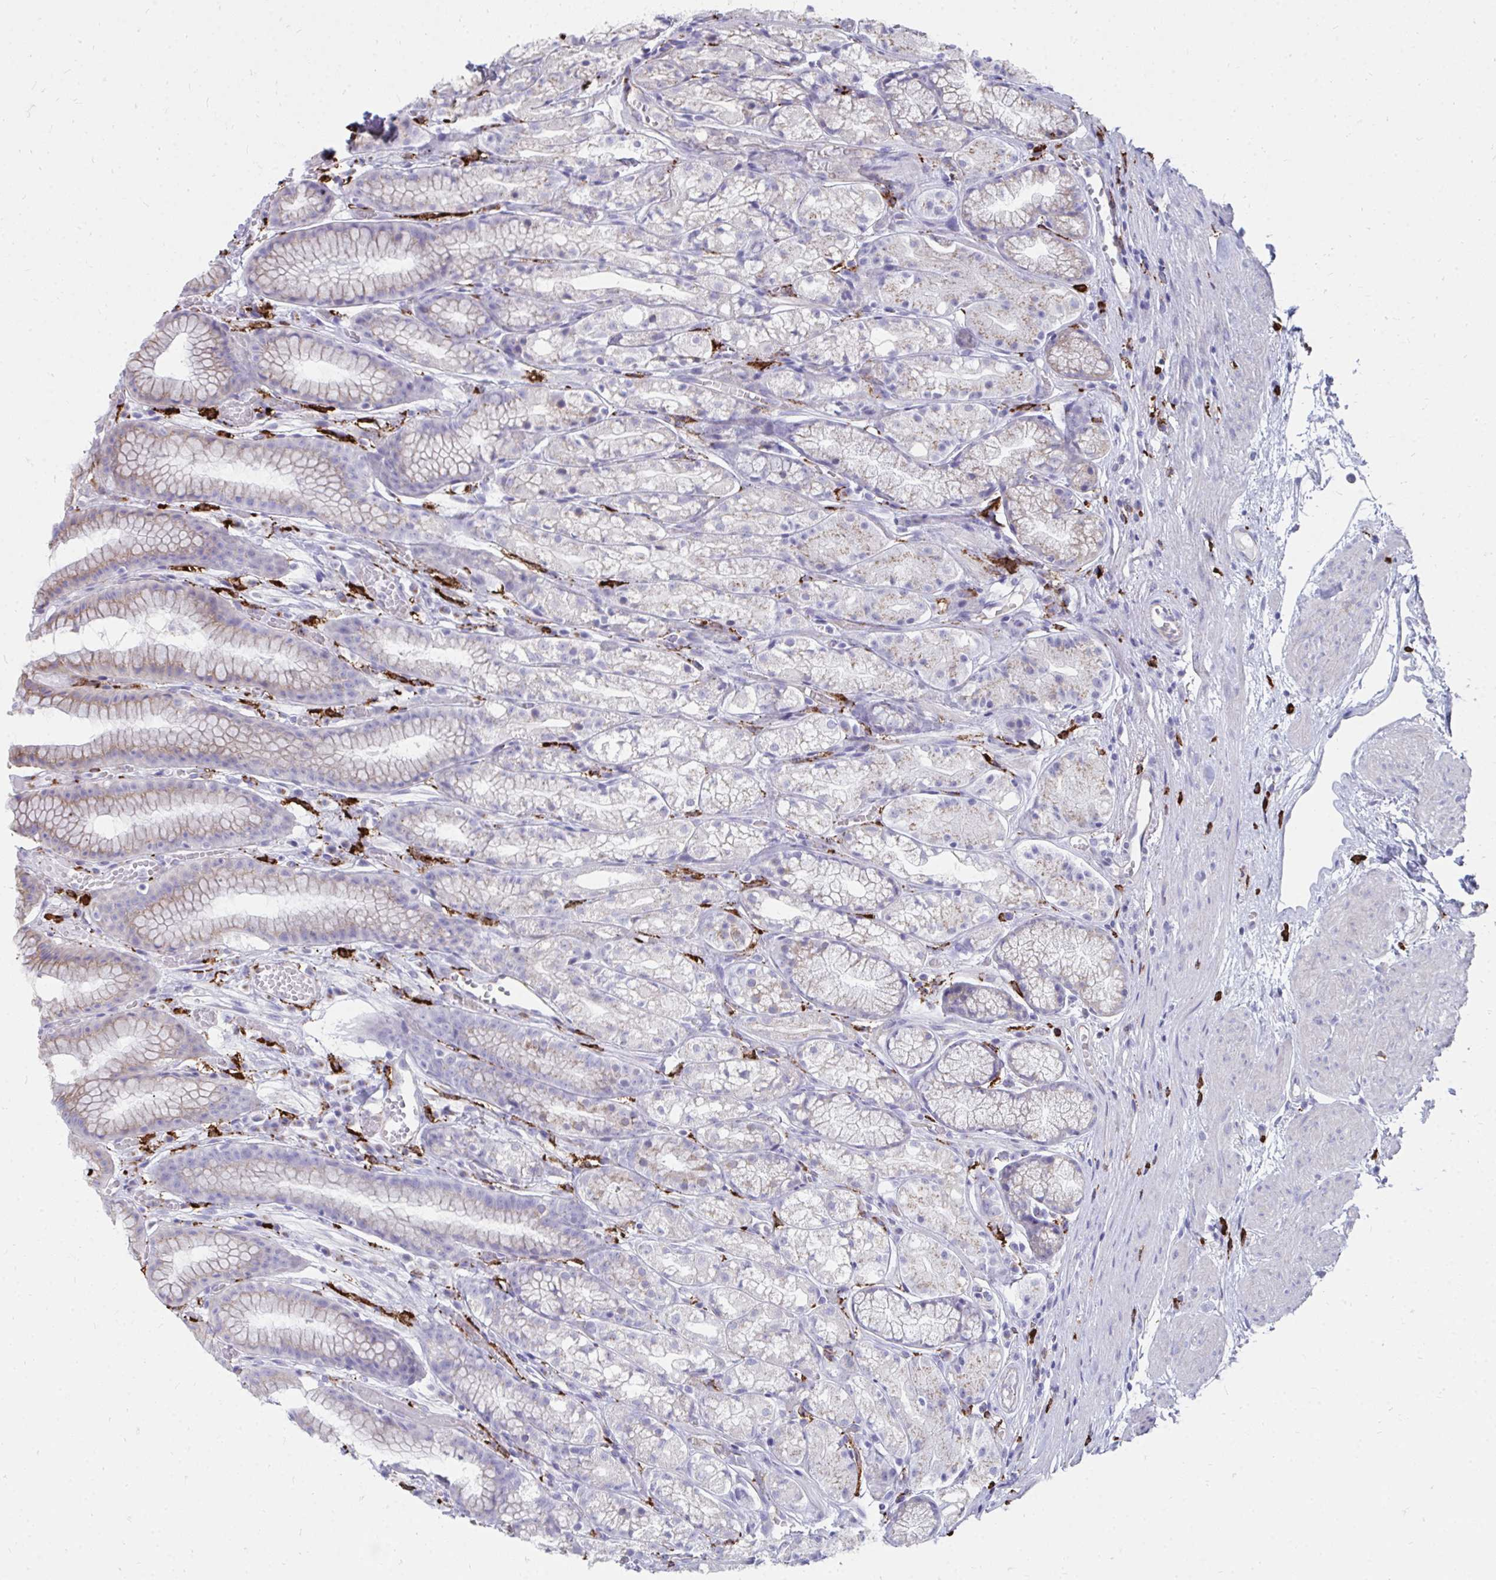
{"staining": {"intensity": "weak", "quantity": "25%-75%", "location": "cytoplasmic/membranous"}, "tissue": "stomach", "cell_type": "Glandular cells", "image_type": "normal", "snomed": [{"axis": "morphology", "description": "Normal tissue, NOS"}, {"axis": "topography", "description": "Smooth muscle"}, {"axis": "topography", "description": "Stomach"}], "caption": "About 25%-75% of glandular cells in unremarkable stomach exhibit weak cytoplasmic/membranous protein positivity as visualized by brown immunohistochemical staining.", "gene": "CD163", "patient": {"sex": "male", "age": 70}}